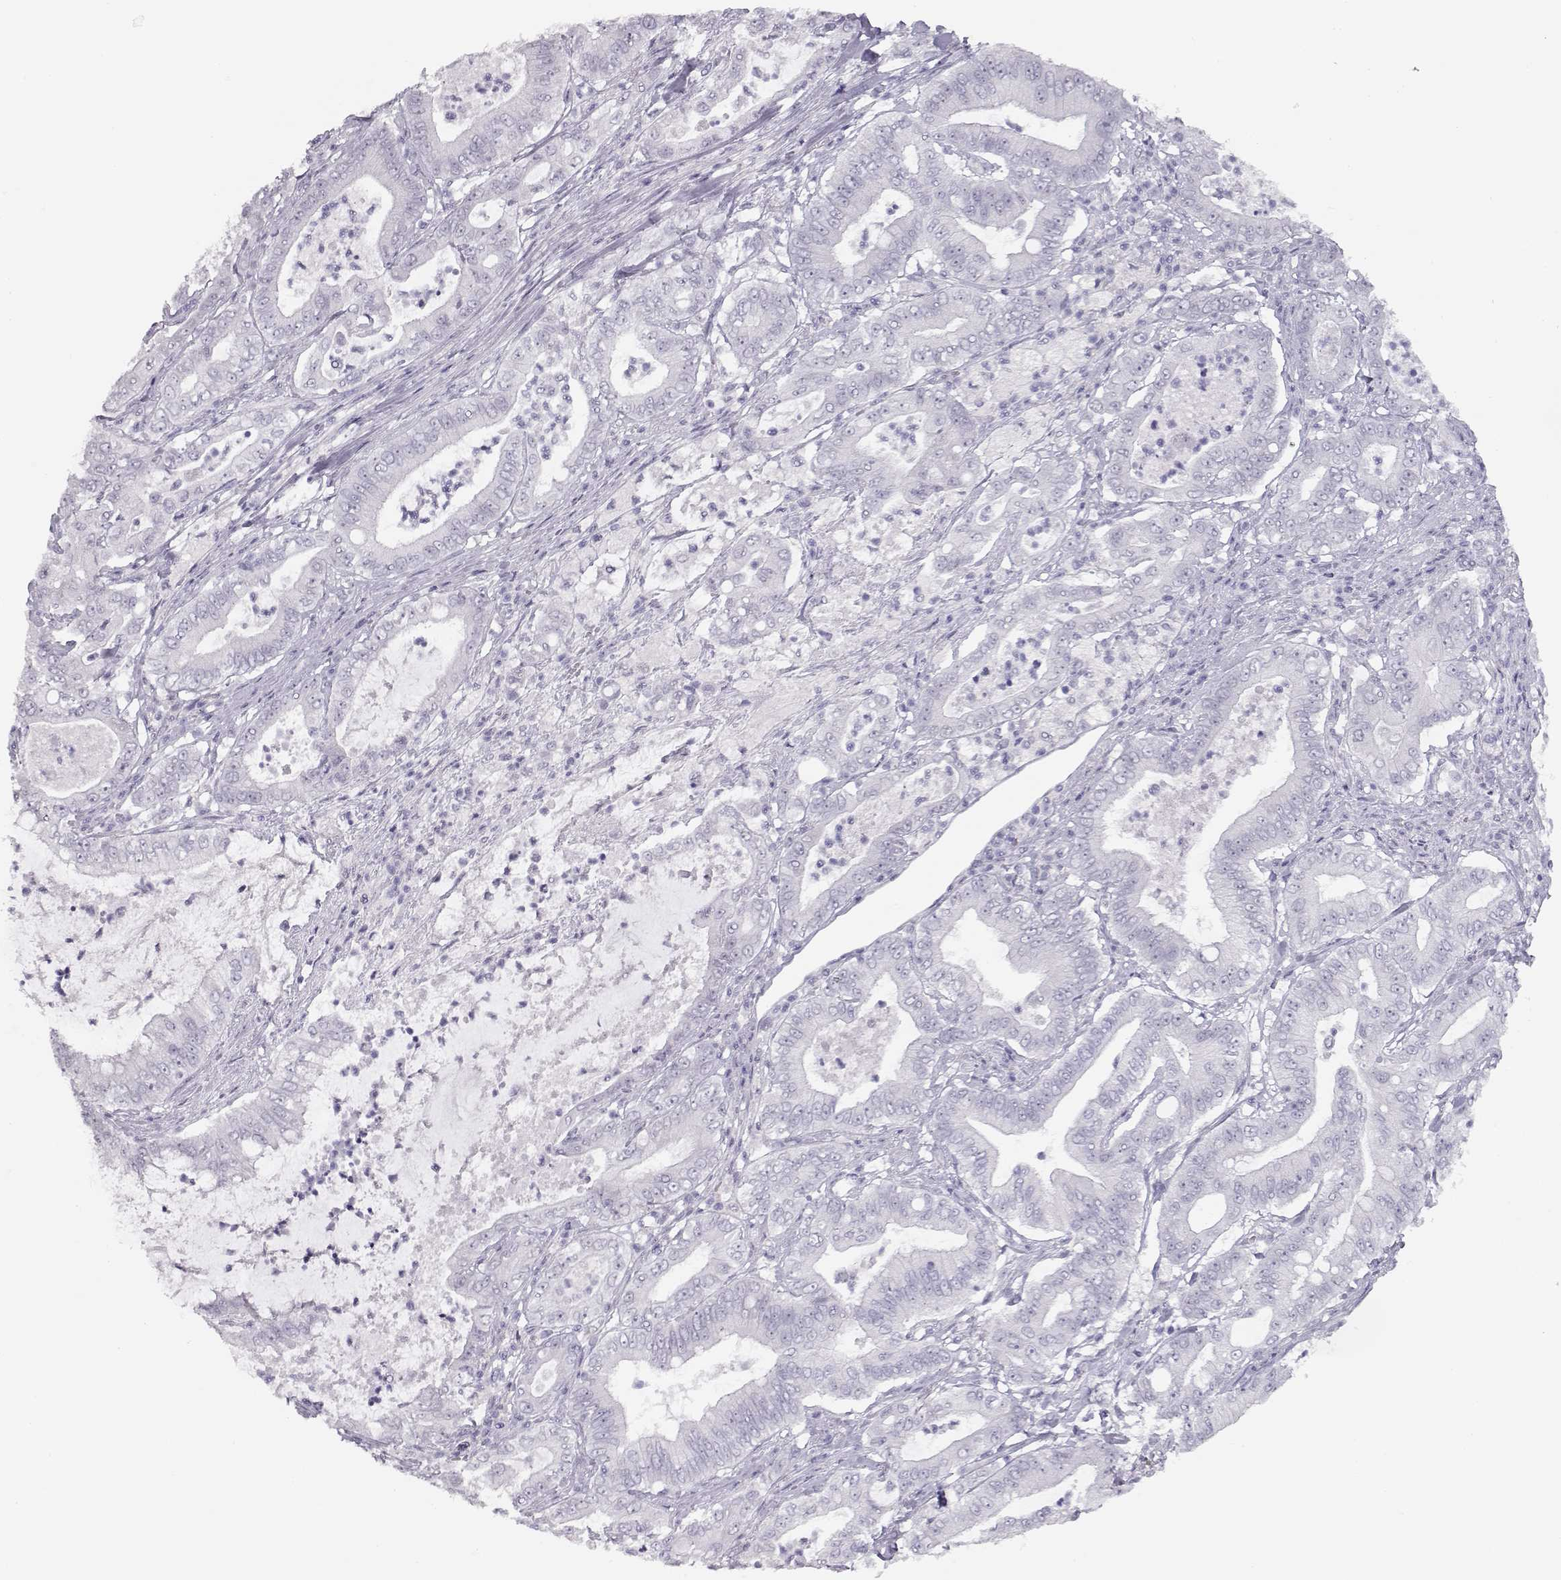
{"staining": {"intensity": "negative", "quantity": "none", "location": "none"}, "tissue": "pancreatic cancer", "cell_type": "Tumor cells", "image_type": "cancer", "snomed": [{"axis": "morphology", "description": "Adenocarcinoma, NOS"}, {"axis": "topography", "description": "Pancreas"}], "caption": "An immunohistochemistry (IHC) micrograph of pancreatic adenocarcinoma is shown. There is no staining in tumor cells of pancreatic adenocarcinoma.", "gene": "IMPG1", "patient": {"sex": "male", "age": 71}}